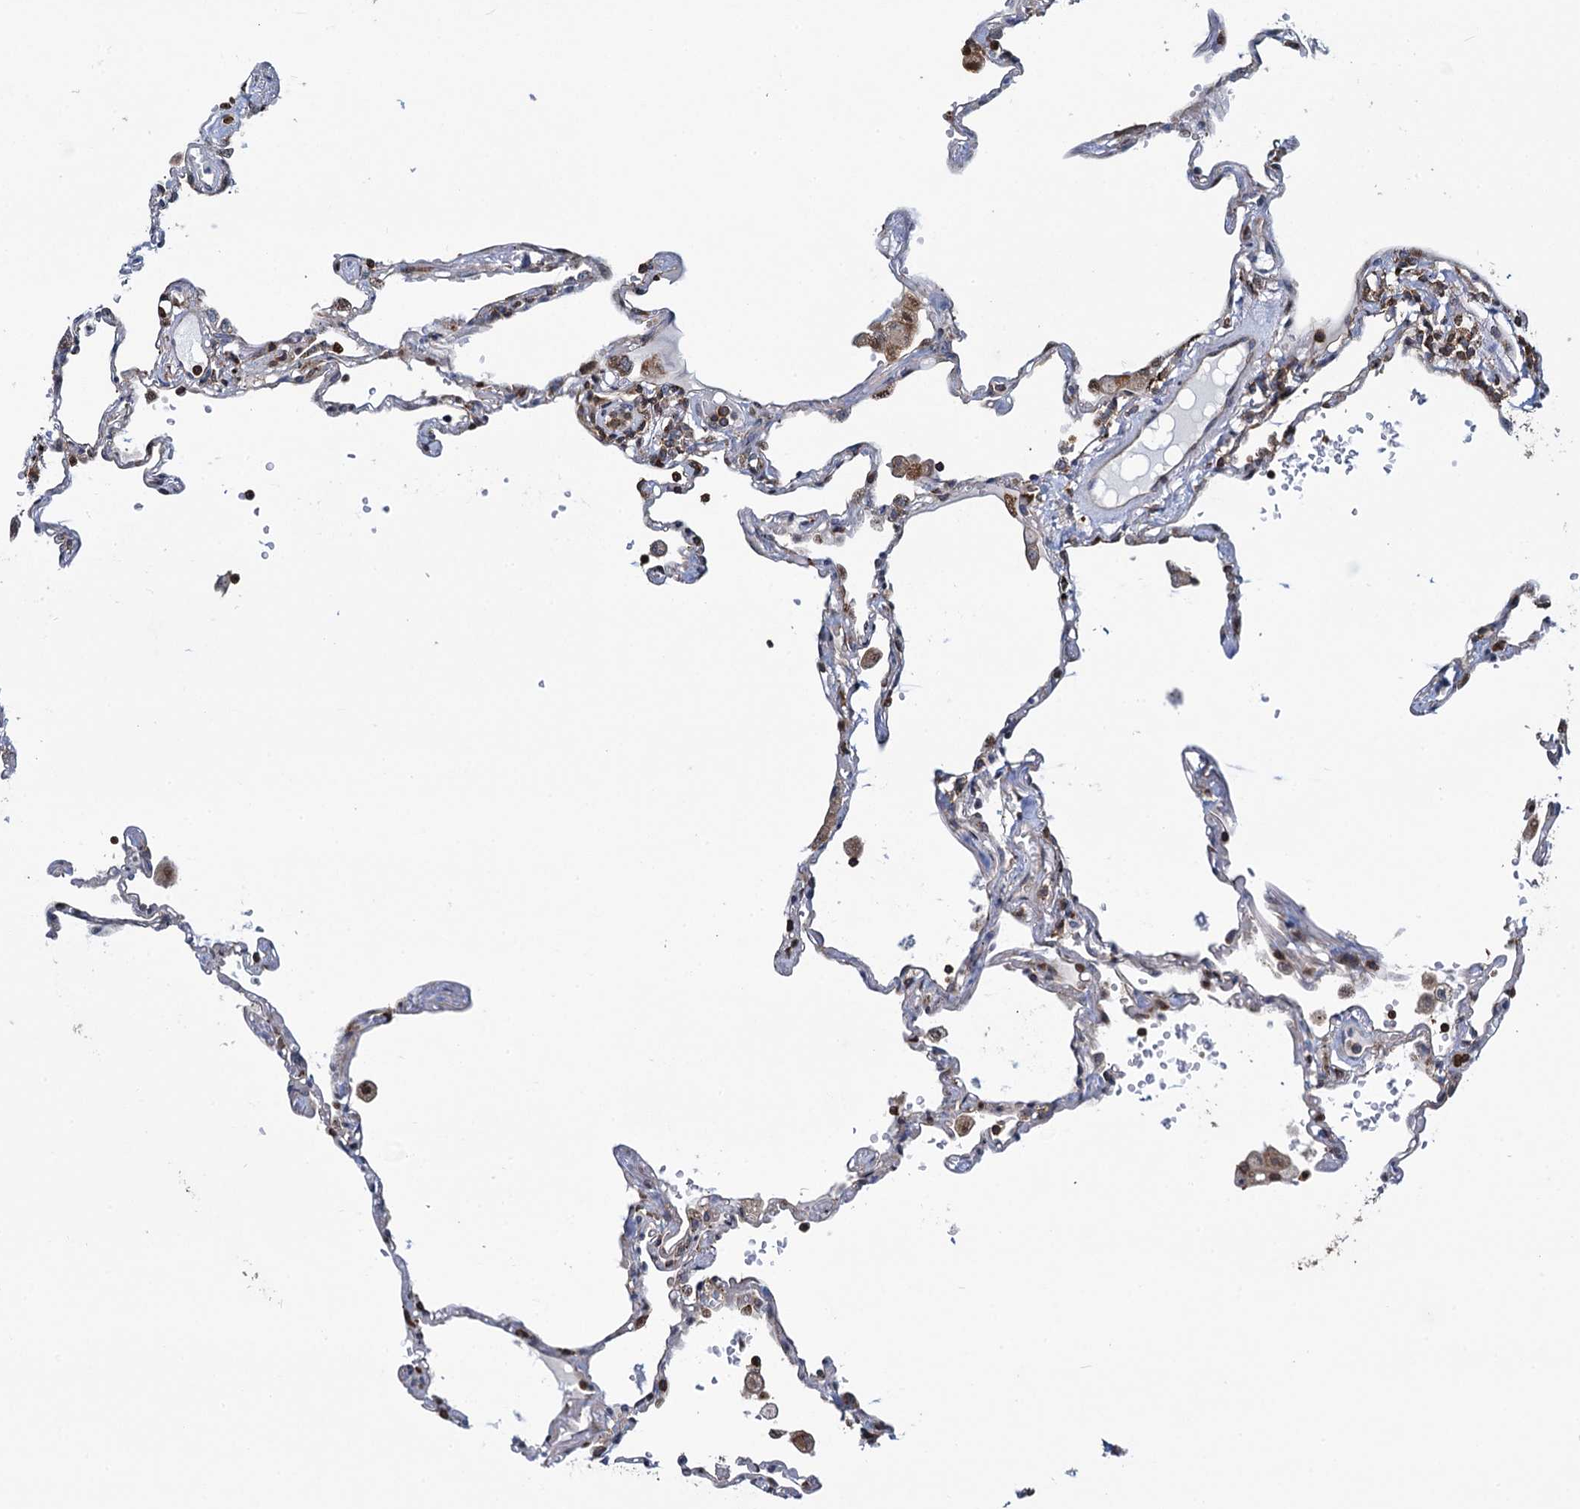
{"staining": {"intensity": "moderate", "quantity": "<25%", "location": "cytoplasmic/membranous"}, "tissue": "lung", "cell_type": "Alveolar cells", "image_type": "normal", "snomed": [{"axis": "morphology", "description": "Normal tissue, NOS"}, {"axis": "topography", "description": "Lung"}], "caption": "Immunohistochemistry image of normal human lung stained for a protein (brown), which reveals low levels of moderate cytoplasmic/membranous positivity in approximately <25% of alveolar cells.", "gene": "CCDC102A", "patient": {"sex": "female", "age": 67}}